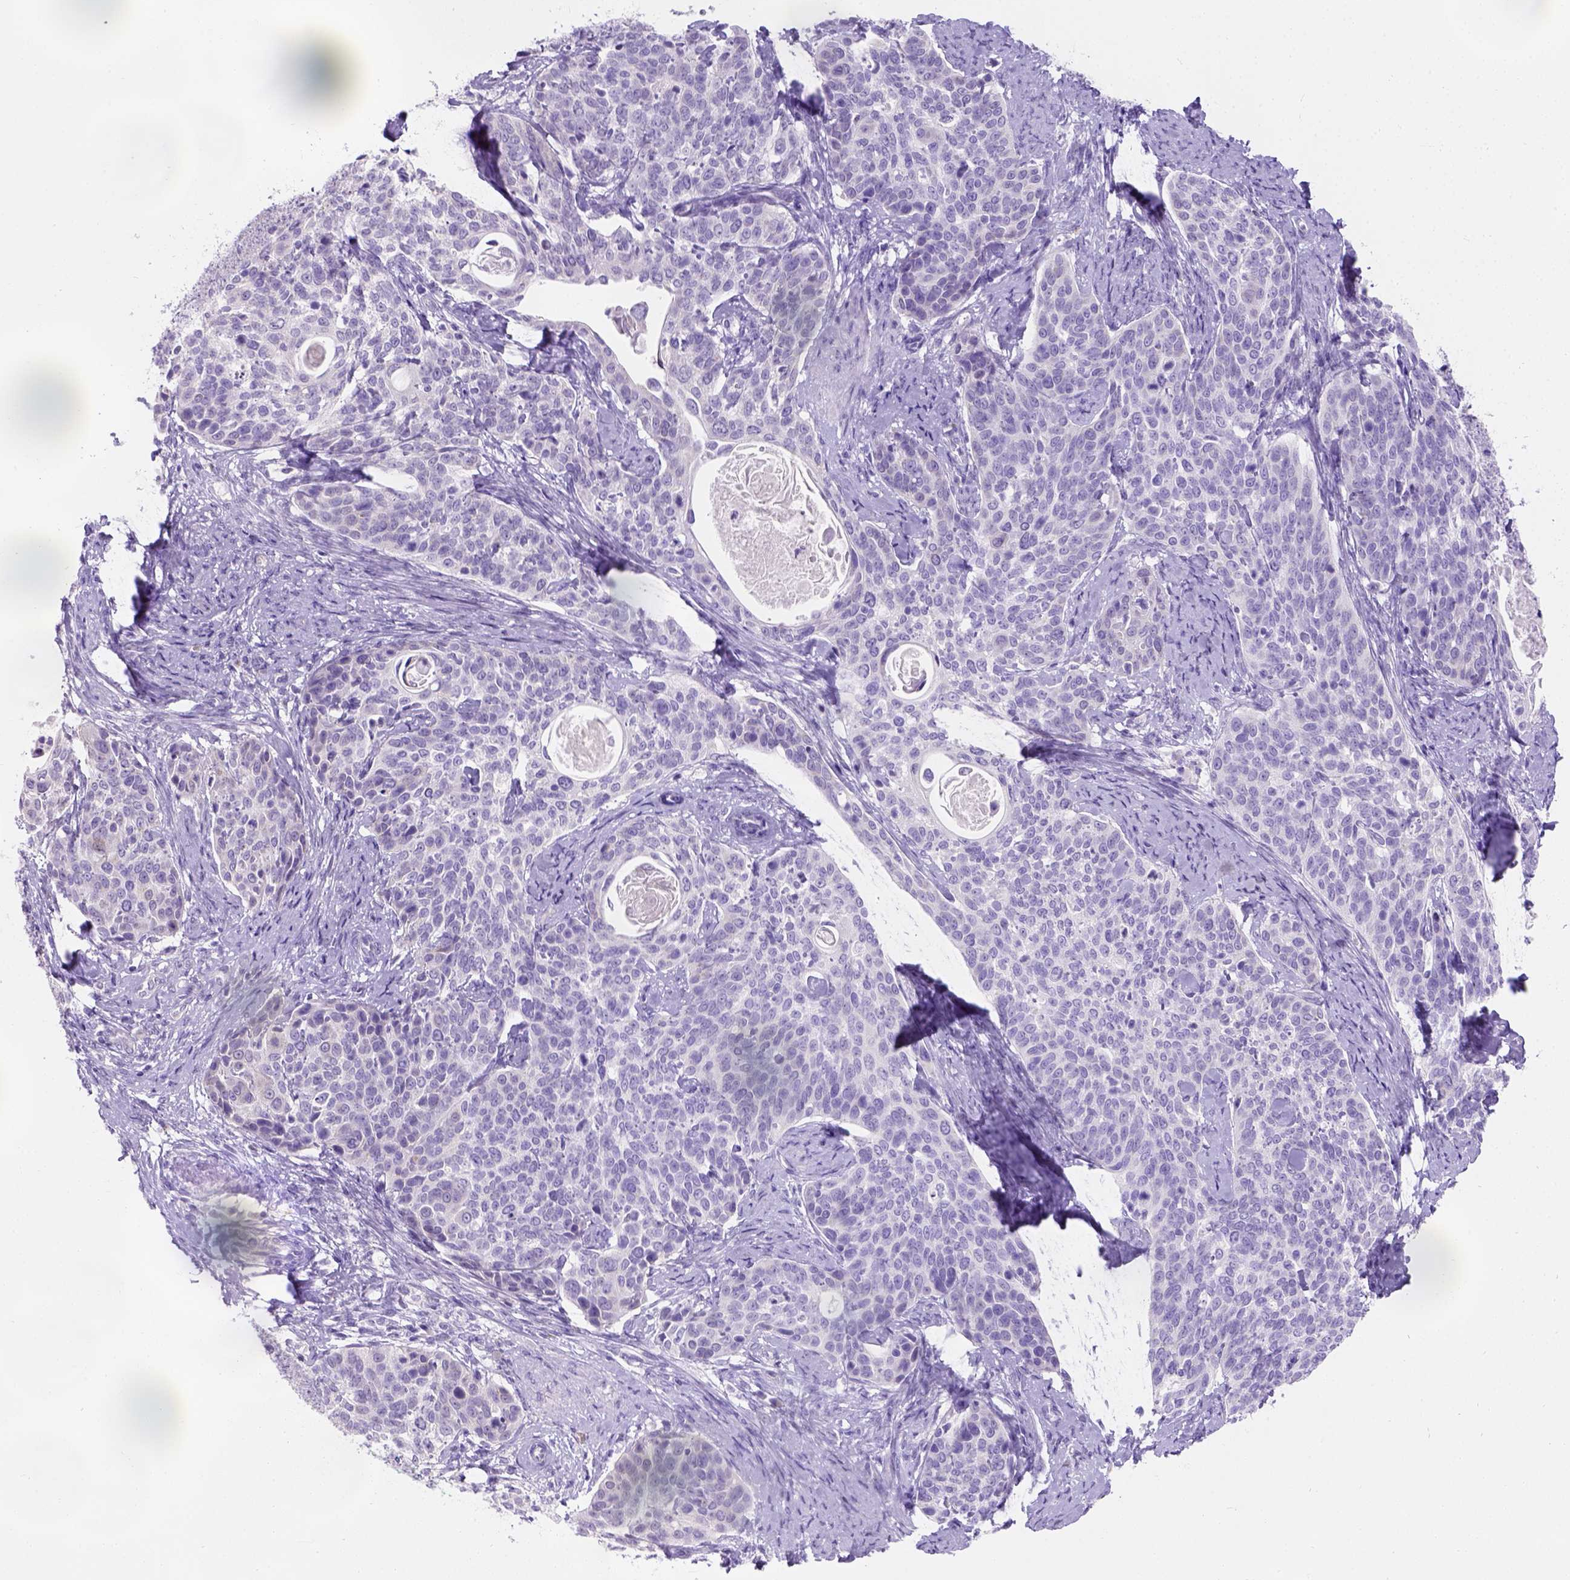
{"staining": {"intensity": "negative", "quantity": "none", "location": "none"}, "tissue": "cervical cancer", "cell_type": "Tumor cells", "image_type": "cancer", "snomed": [{"axis": "morphology", "description": "Squamous cell carcinoma, NOS"}, {"axis": "topography", "description": "Cervix"}], "caption": "Immunohistochemistry (IHC) of squamous cell carcinoma (cervical) reveals no staining in tumor cells. Nuclei are stained in blue.", "gene": "PHF7", "patient": {"sex": "female", "age": 69}}